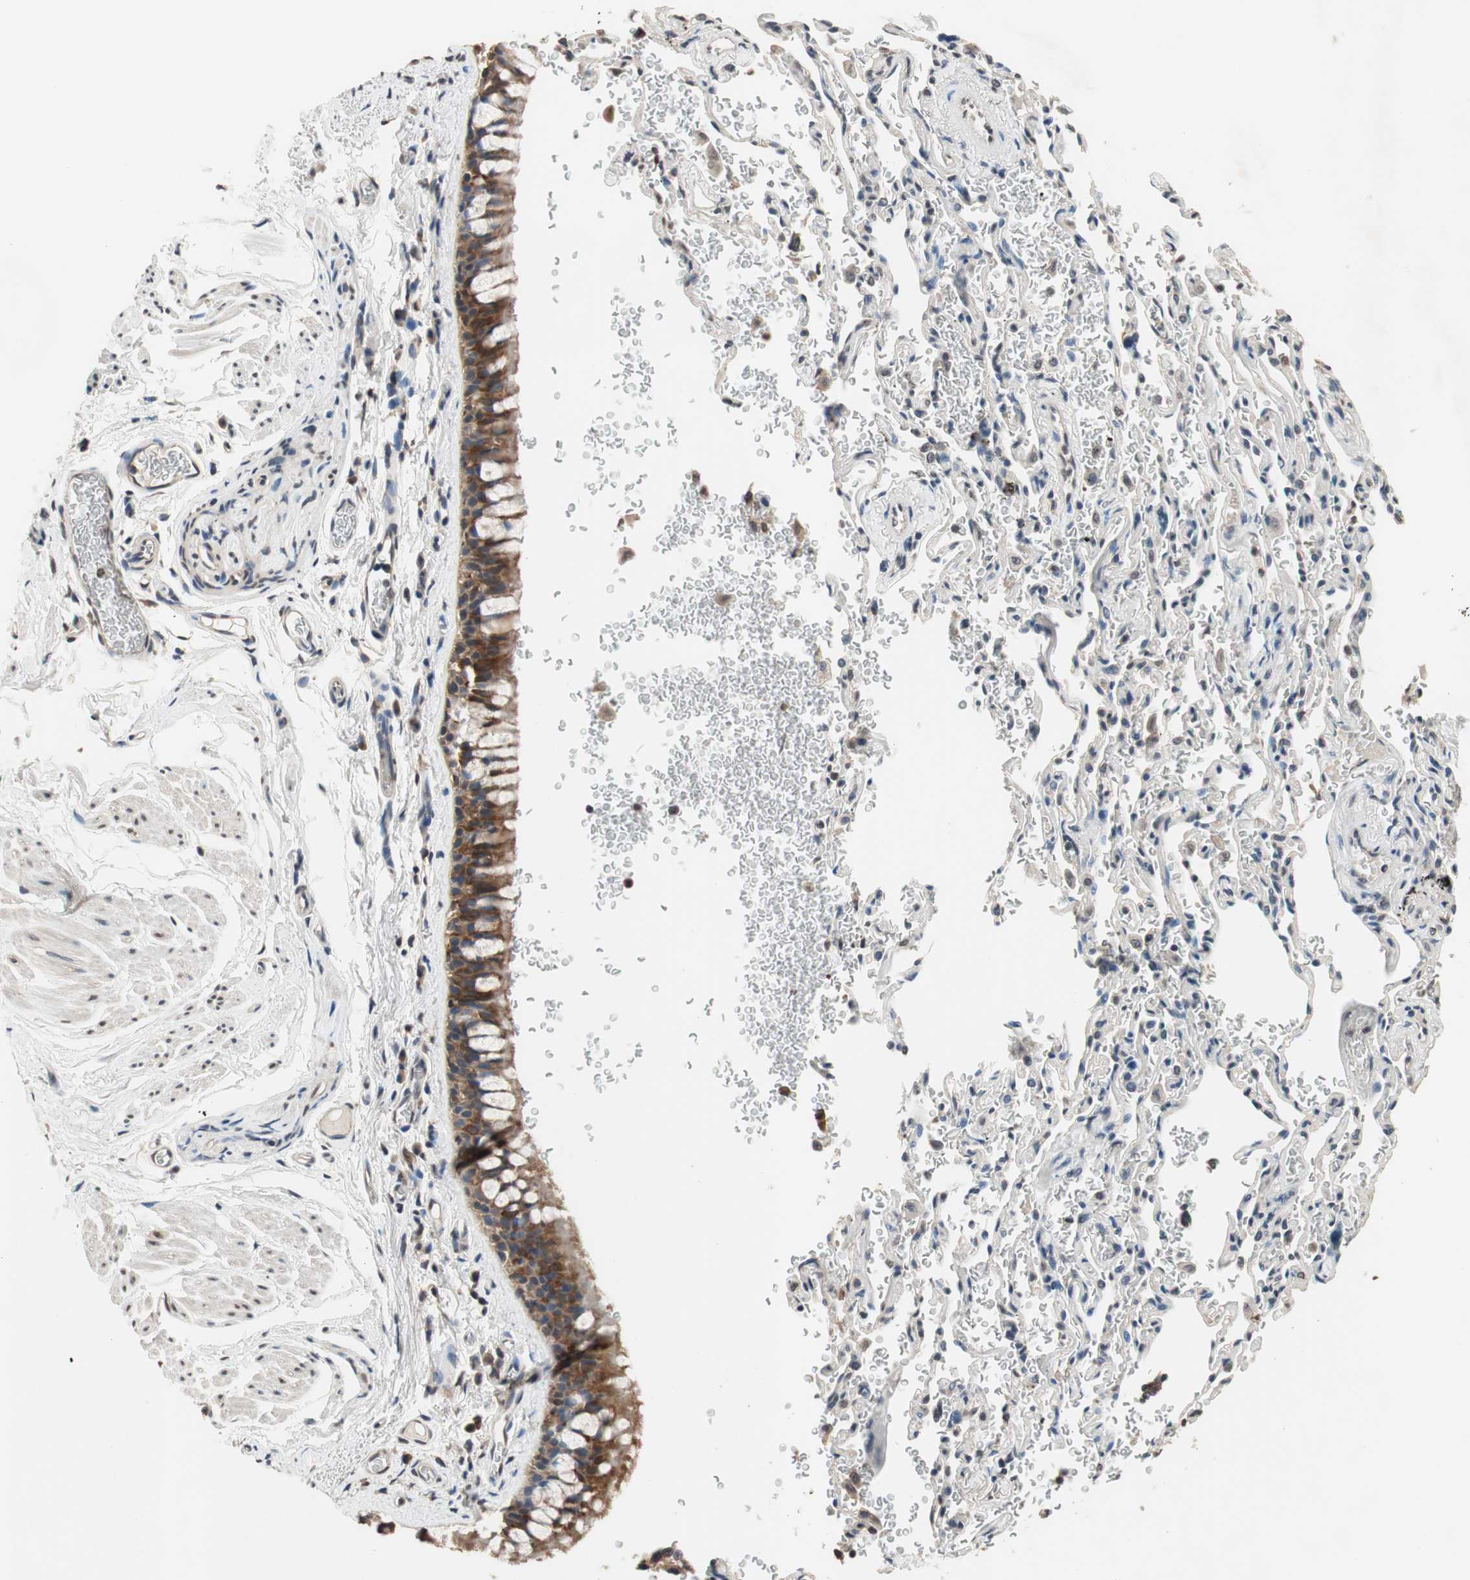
{"staining": {"intensity": "moderate", "quantity": ">75%", "location": "cytoplasmic/membranous"}, "tissue": "bronchus", "cell_type": "Respiratory epithelial cells", "image_type": "normal", "snomed": [{"axis": "morphology", "description": "Normal tissue, NOS"}, {"axis": "morphology", "description": "Malignant melanoma, Metastatic site"}, {"axis": "topography", "description": "Bronchus"}, {"axis": "topography", "description": "Lung"}], "caption": "Human bronchus stained for a protein (brown) exhibits moderate cytoplasmic/membranous positive expression in approximately >75% of respiratory epithelial cells.", "gene": "GCLC", "patient": {"sex": "male", "age": 64}}